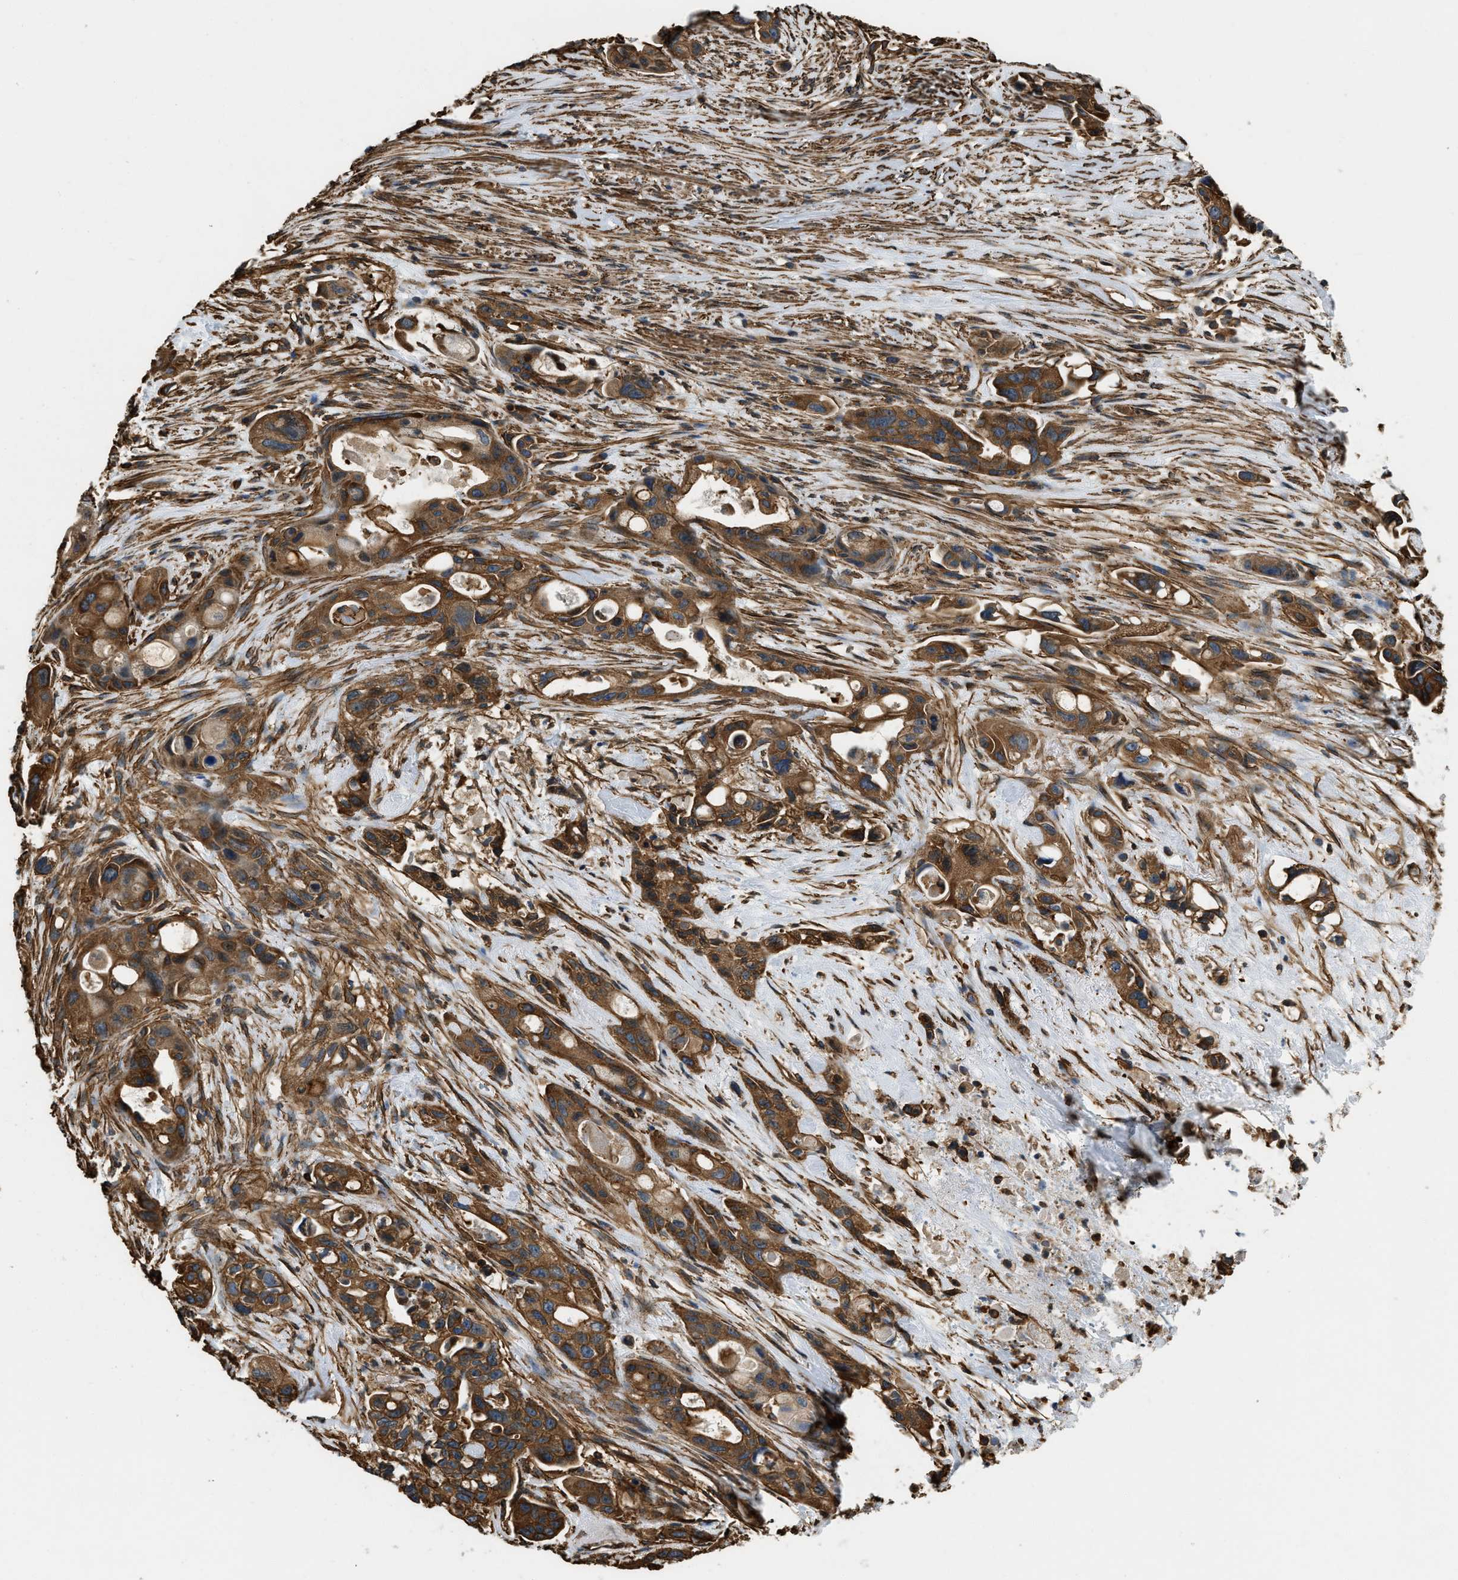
{"staining": {"intensity": "moderate", "quantity": ">75%", "location": "cytoplasmic/membranous"}, "tissue": "pancreatic cancer", "cell_type": "Tumor cells", "image_type": "cancer", "snomed": [{"axis": "morphology", "description": "Adenocarcinoma, NOS"}, {"axis": "topography", "description": "Pancreas"}], "caption": "Pancreatic adenocarcinoma stained with a protein marker demonstrates moderate staining in tumor cells.", "gene": "YARS1", "patient": {"sex": "male", "age": 53}}